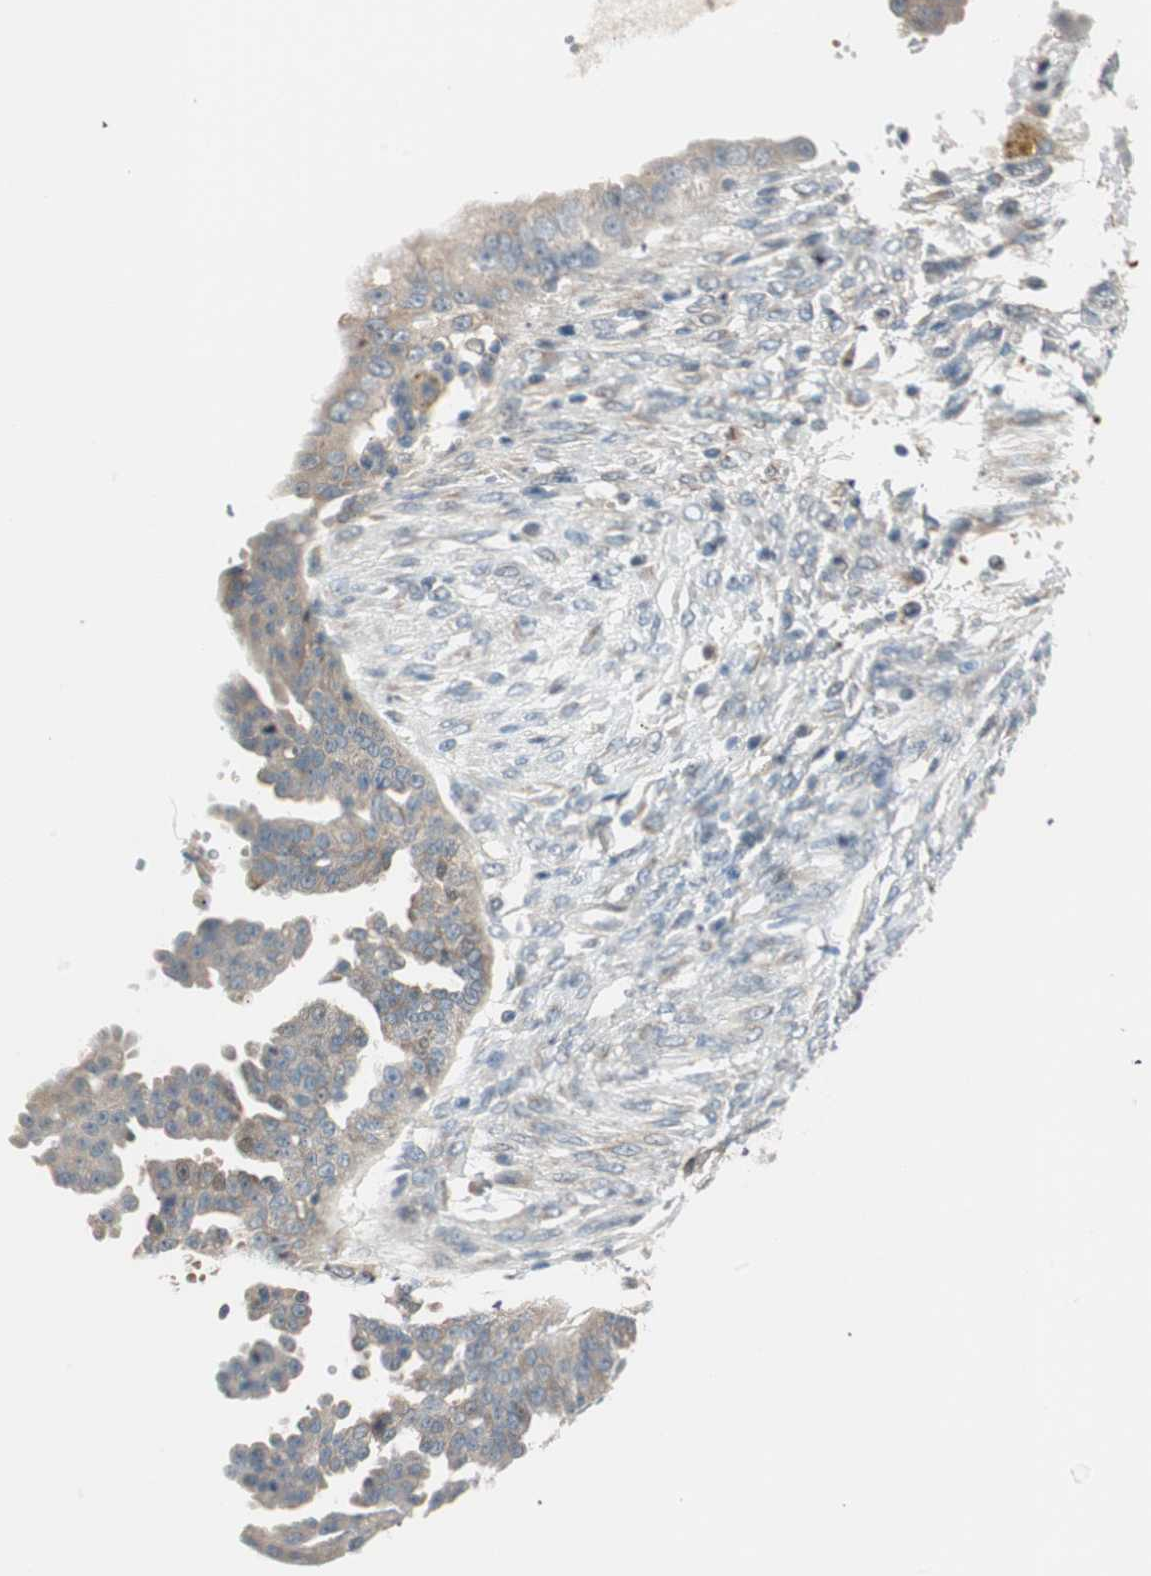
{"staining": {"intensity": "weak", "quantity": ">75%", "location": "cytoplasmic/membranous"}, "tissue": "ovarian cancer", "cell_type": "Tumor cells", "image_type": "cancer", "snomed": [{"axis": "morphology", "description": "Cystadenocarcinoma, serous, NOS"}, {"axis": "topography", "description": "Ovary"}], "caption": "This is an image of immunohistochemistry (IHC) staining of ovarian cancer, which shows weak positivity in the cytoplasmic/membranous of tumor cells.", "gene": "CGRRF1", "patient": {"sex": "female", "age": 58}}